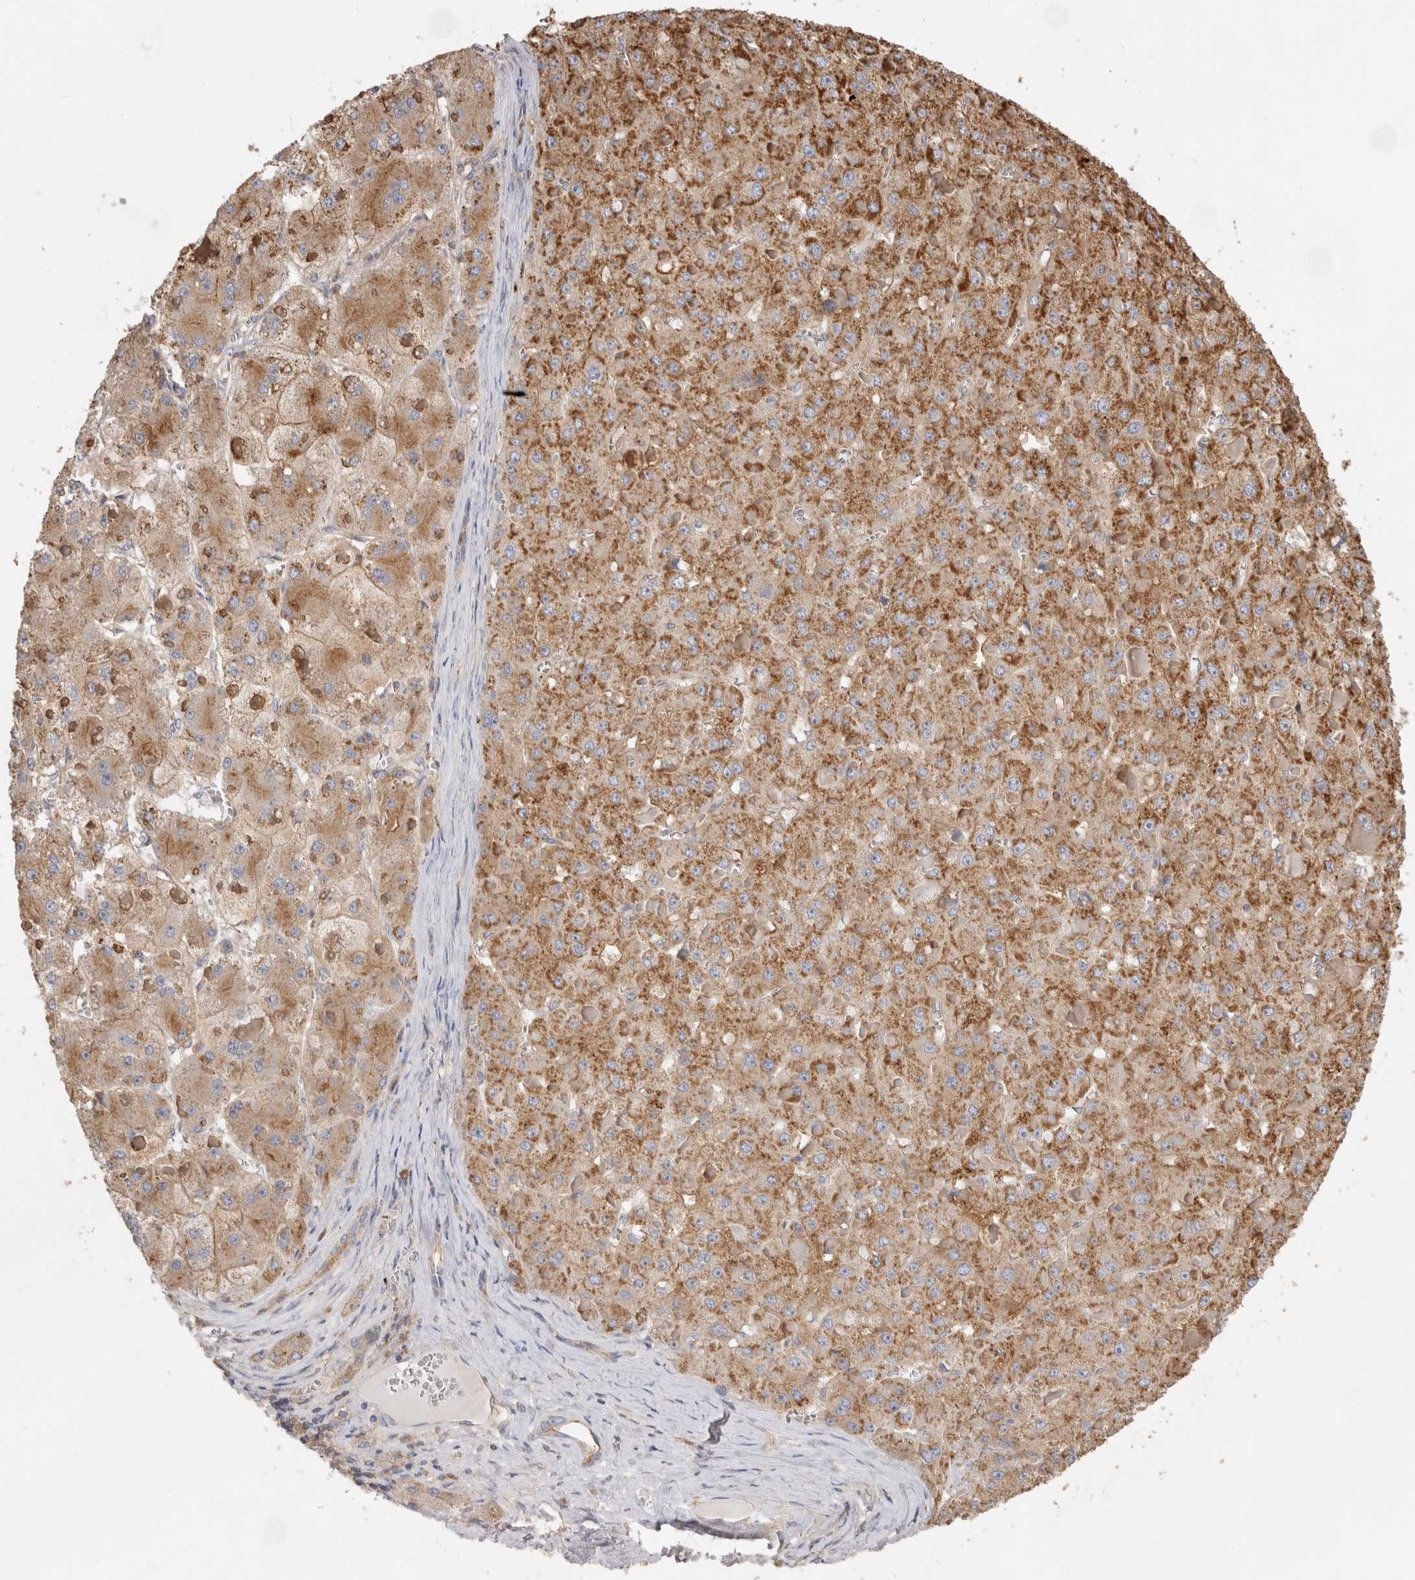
{"staining": {"intensity": "moderate", "quantity": ">75%", "location": "cytoplasmic/membranous"}, "tissue": "liver cancer", "cell_type": "Tumor cells", "image_type": "cancer", "snomed": [{"axis": "morphology", "description": "Carcinoma, Hepatocellular, NOS"}, {"axis": "topography", "description": "Liver"}], "caption": "Protein analysis of liver hepatocellular carcinoma tissue reveals moderate cytoplasmic/membranous positivity in approximately >75% of tumor cells. Ihc stains the protein of interest in brown and the nuclei are stained blue.", "gene": "CHMP6", "patient": {"sex": "female", "age": 73}}